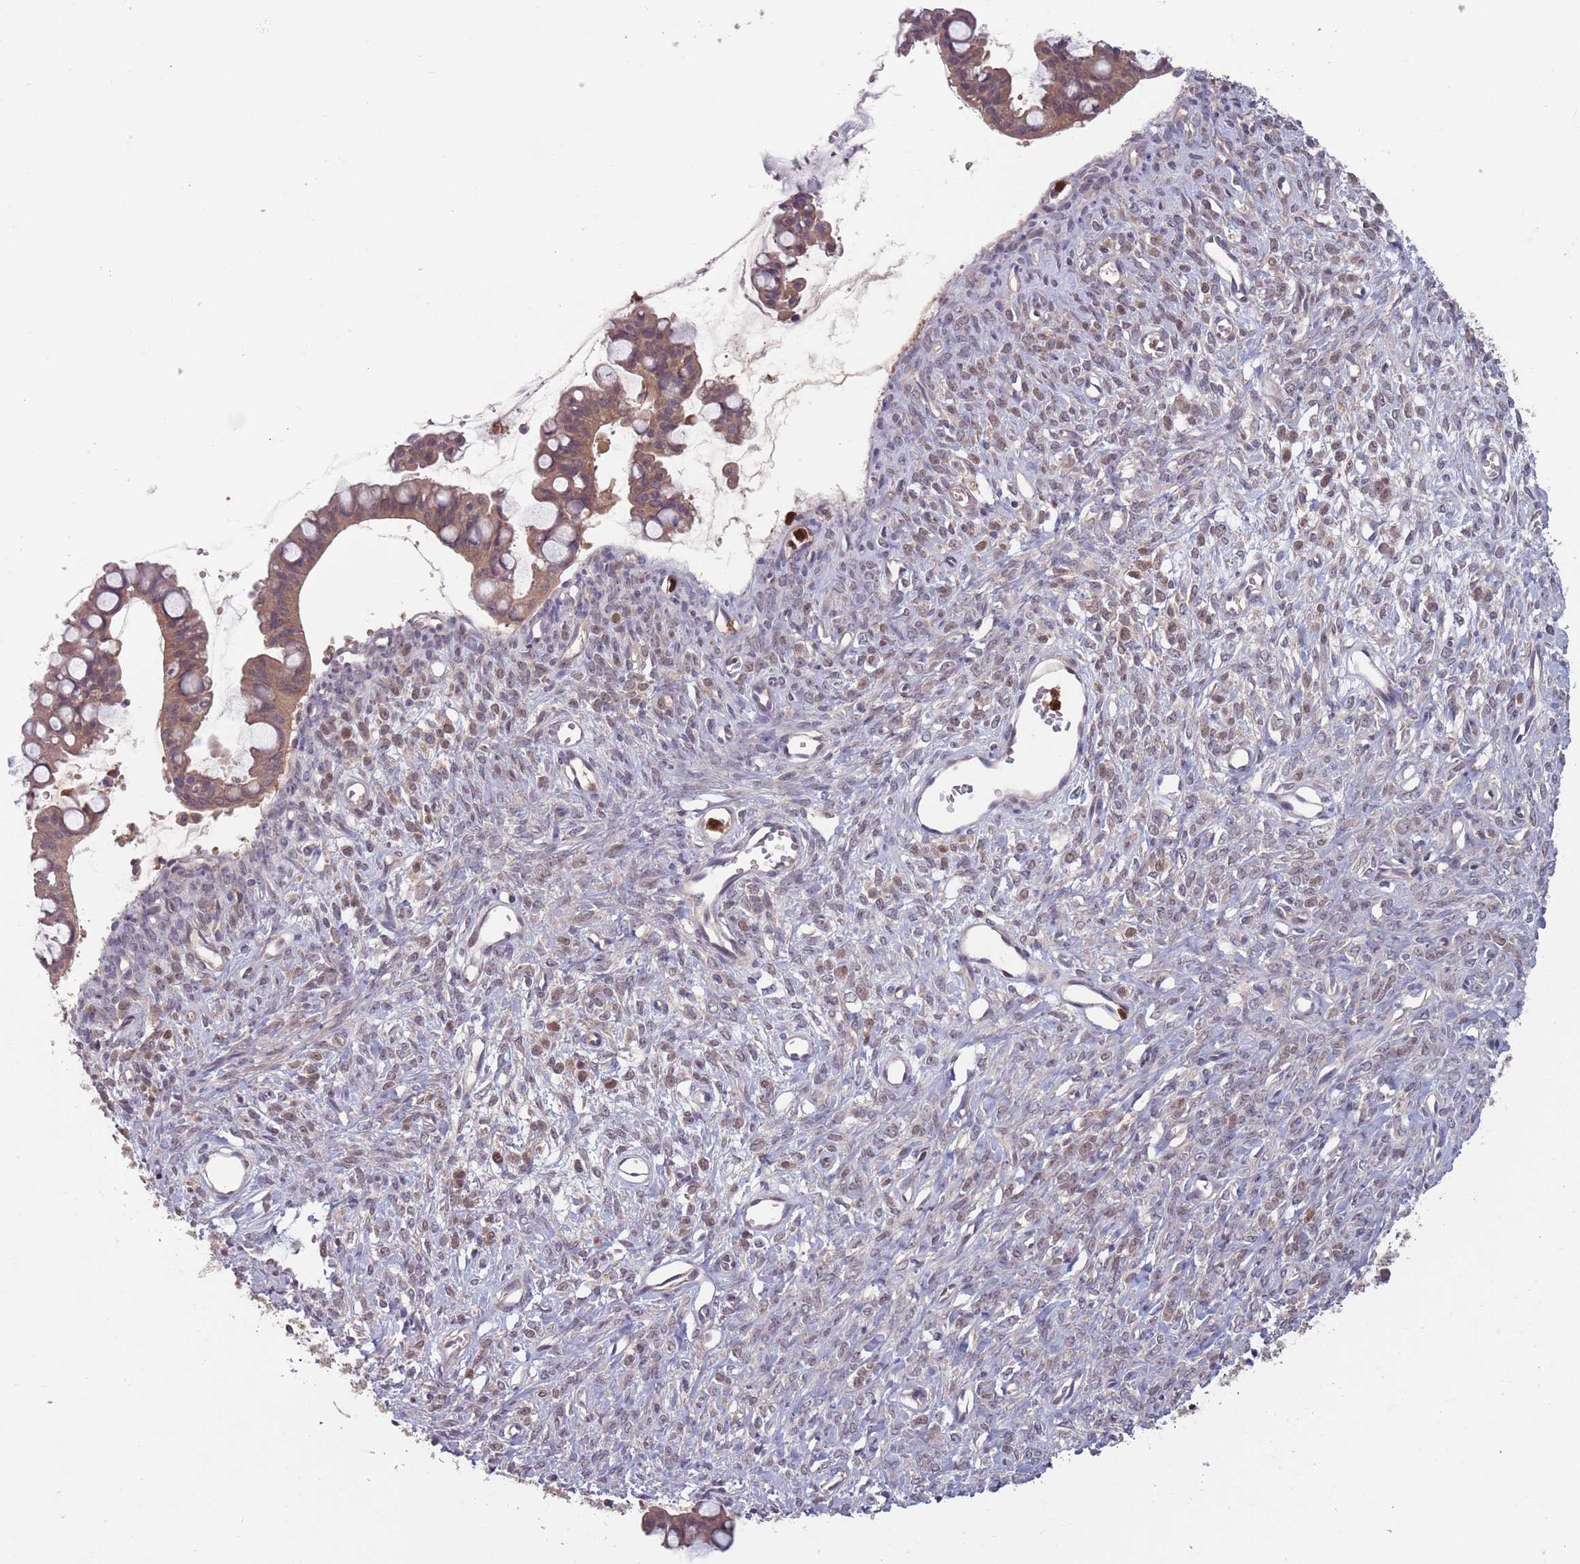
{"staining": {"intensity": "weak", "quantity": ">75%", "location": "cytoplasmic/membranous"}, "tissue": "ovarian cancer", "cell_type": "Tumor cells", "image_type": "cancer", "snomed": [{"axis": "morphology", "description": "Cystadenocarcinoma, mucinous, NOS"}, {"axis": "topography", "description": "Ovary"}], "caption": "Weak cytoplasmic/membranous protein expression is identified in approximately >75% of tumor cells in ovarian cancer (mucinous cystadenocarcinoma).", "gene": "TYW1", "patient": {"sex": "female", "age": 73}}